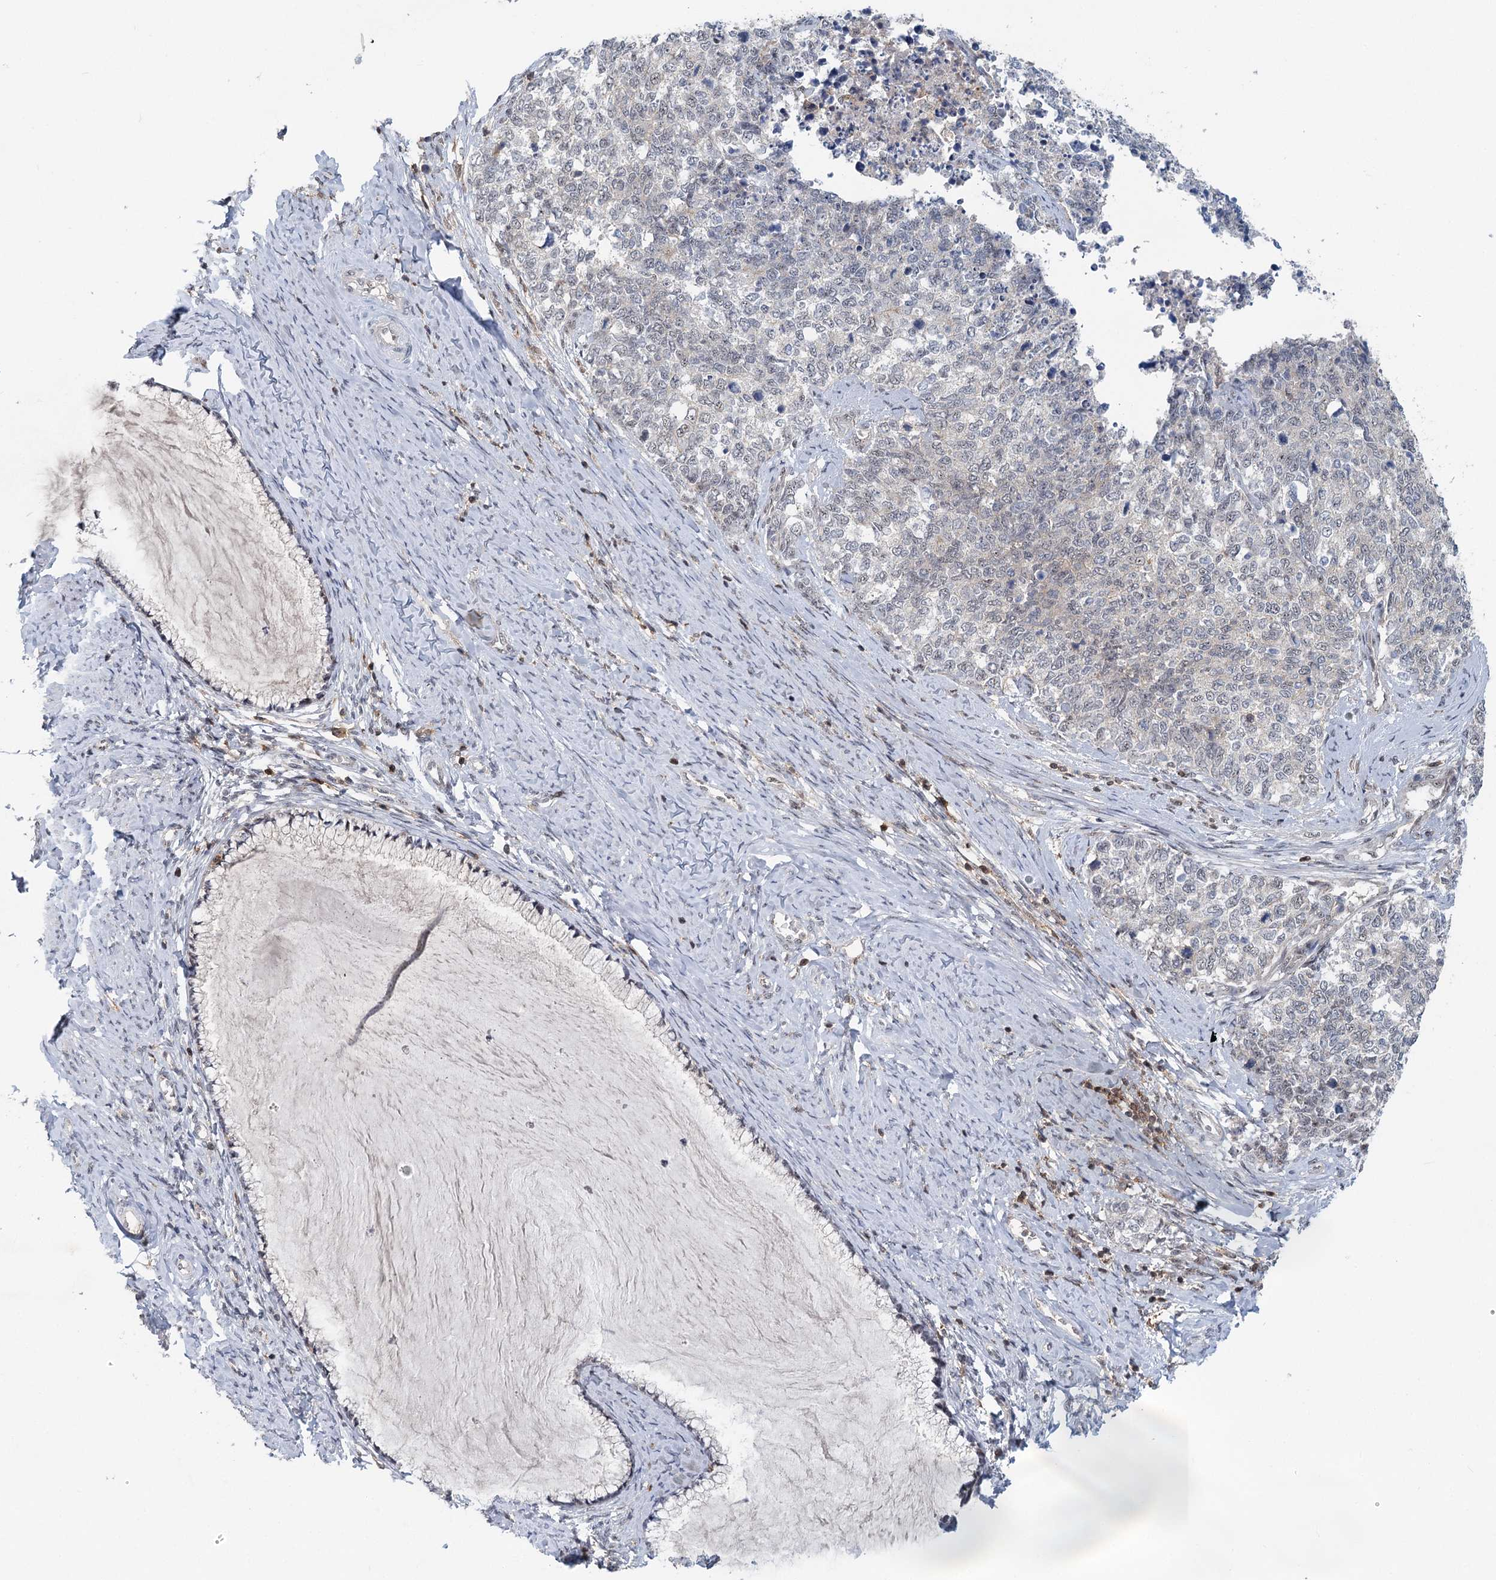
{"staining": {"intensity": "negative", "quantity": "none", "location": "none"}, "tissue": "cervical cancer", "cell_type": "Tumor cells", "image_type": "cancer", "snomed": [{"axis": "morphology", "description": "Squamous cell carcinoma, NOS"}, {"axis": "topography", "description": "Cervix"}], "caption": "Cervical cancer stained for a protein using IHC demonstrates no expression tumor cells.", "gene": "CDC42SE2", "patient": {"sex": "female", "age": 63}}